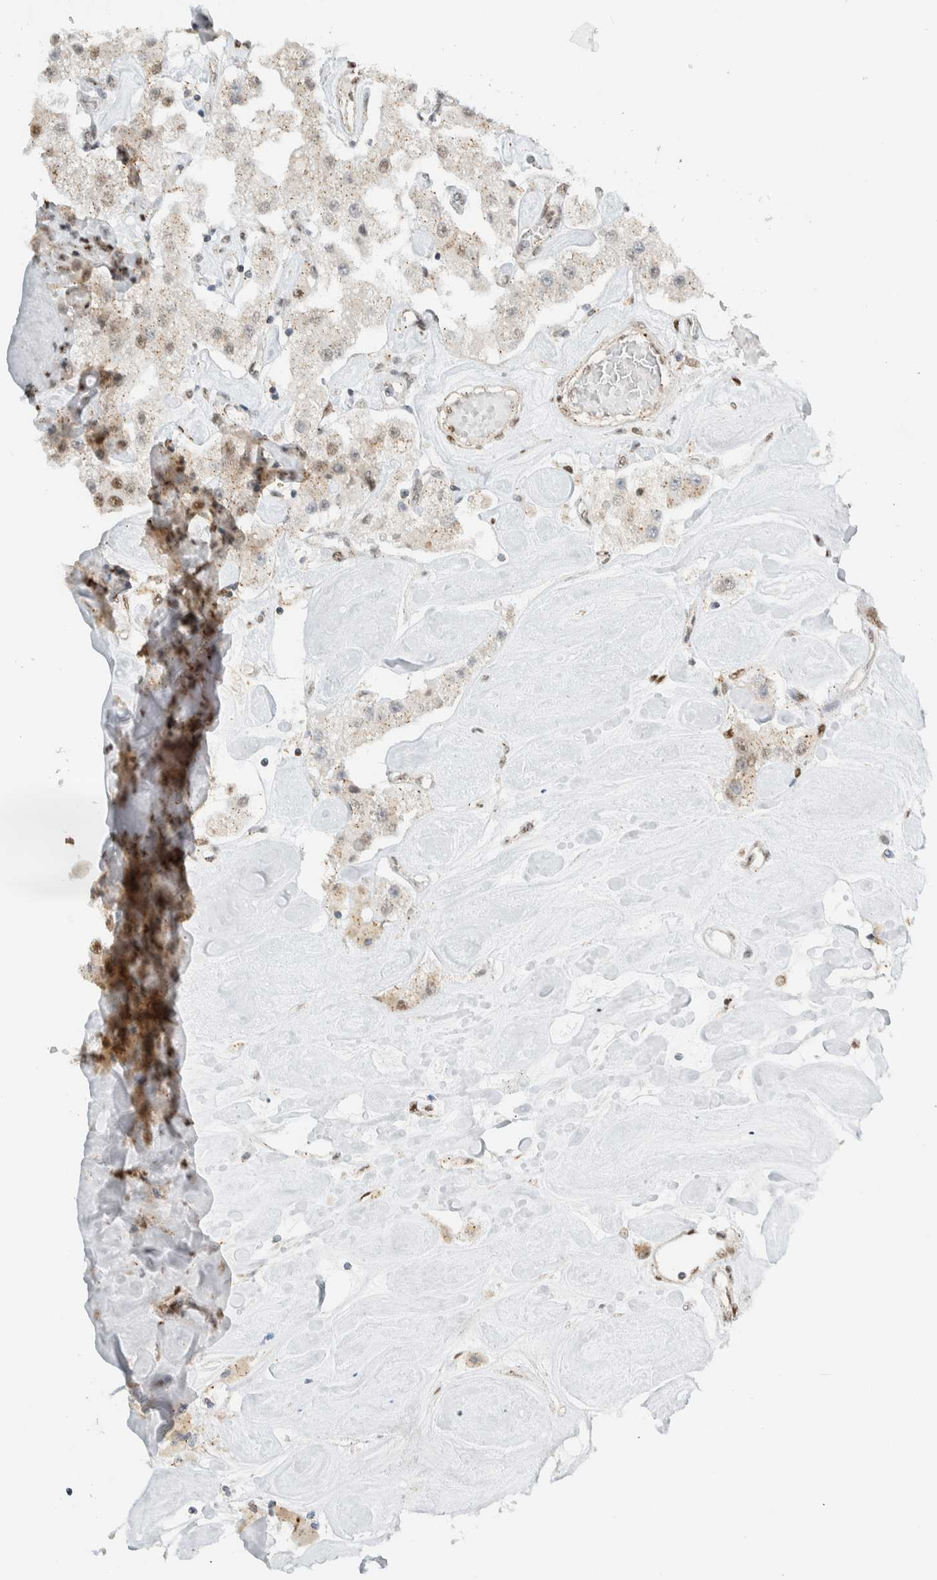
{"staining": {"intensity": "weak", "quantity": ">75%", "location": "cytoplasmic/membranous"}, "tissue": "carcinoid", "cell_type": "Tumor cells", "image_type": "cancer", "snomed": [{"axis": "morphology", "description": "Carcinoid, malignant, NOS"}, {"axis": "topography", "description": "Pancreas"}], "caption": "Immunohistochemistry histopathology image of human malignant carcinoid stained for a protein (brown), which displays low levels of weak cytoplasmic/membranous expression in about >75% of tumor cells.", "gene": "TFE3", "patient": {"sex": "male", "age": 41}}